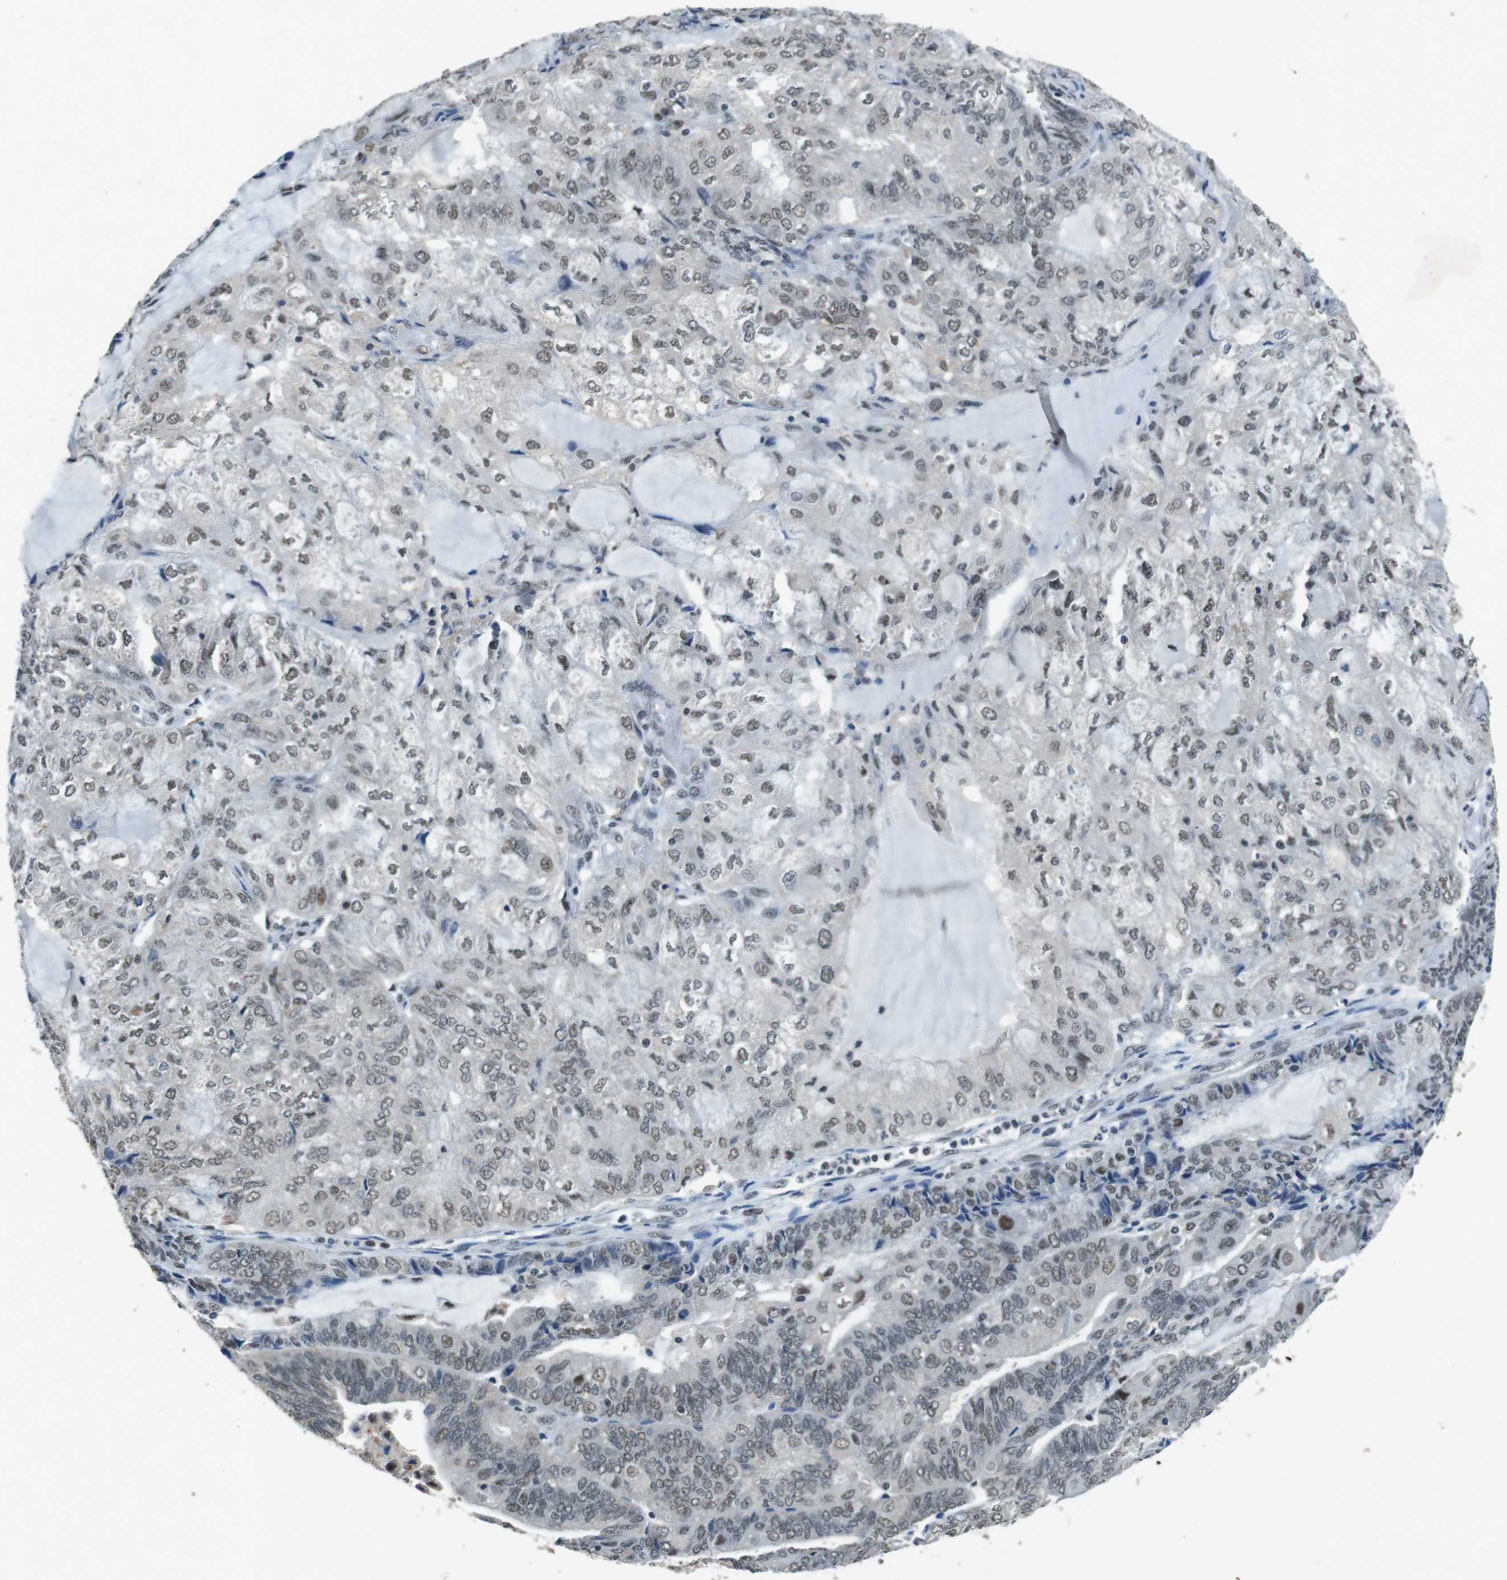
{"staining": {"intensity": "weak", "quantity": "25%-75%", "location": "nuclear"}, "tissue": "endometrial cancer", "cell_type": "Tumor cells", "image_type": "cancer", "snomed": [{"axis": "morphology", "description": "Adenocarcinoma, NOS"}, {"axis": "topography", "description": "Endometrium"}], "caption": "Immunohistochemistry (IHC) of human endometrial cancer exhibits low levels of weak nuclear expression in about 25%-75% of tumor cells. (Stains: DAB (3,3'-diaminobenzidine) in brown, nuclei in blue, Microscopy: brightfield microscopy at high magnification).", "gene": "USP7", "patient": {"sex": "female", "age": 81}}